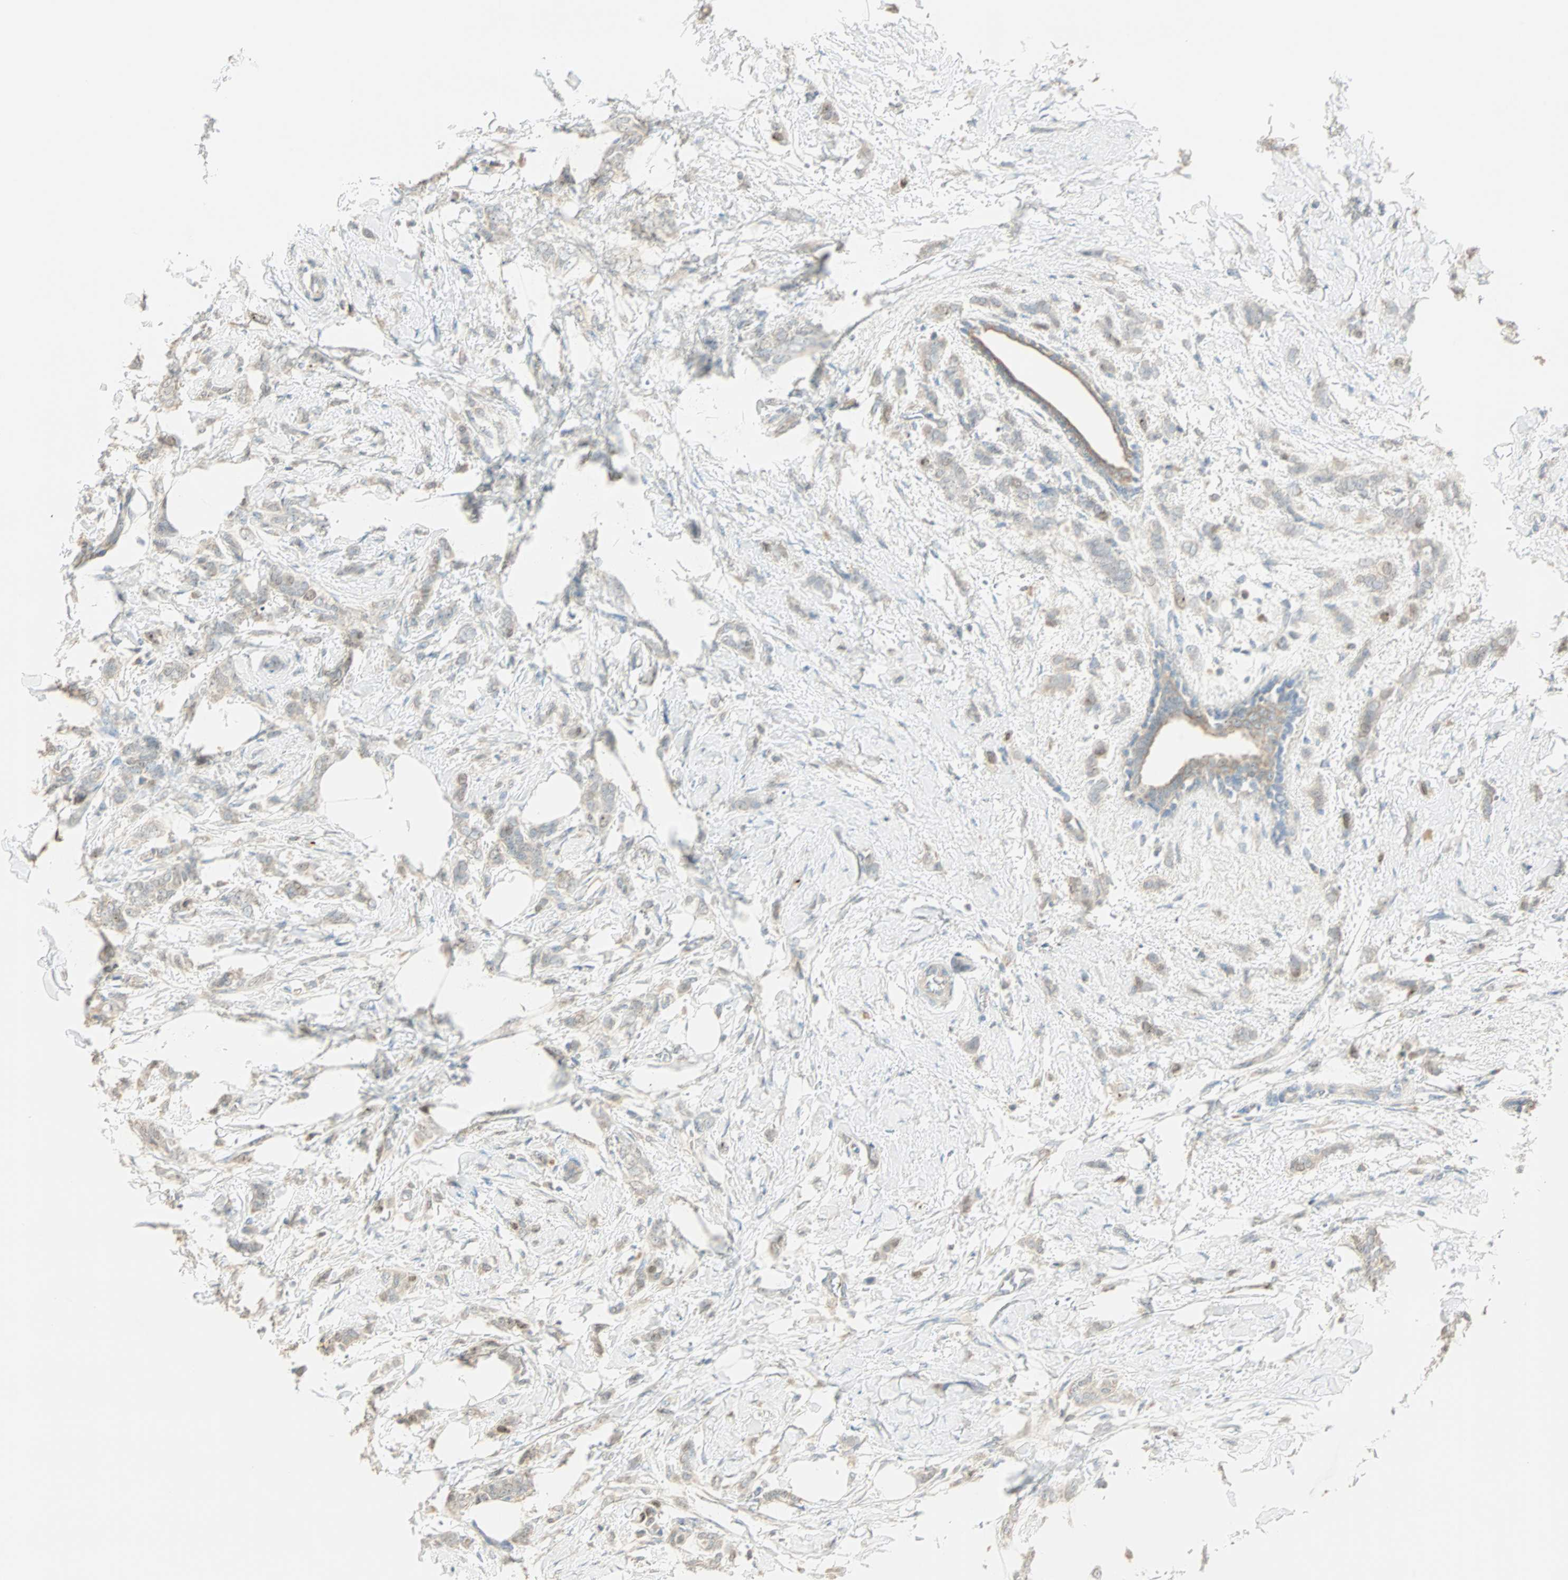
{"staining": {"intensity": "negative", "quantity": "none", "location": "none"}, "tissue": "breast cancer", "cell_type": "Tumor cells", "image_type": "cancer", "snomed": [{"axis": "morphology", "description": "Lobular carcinoma, in situ"}, {"axis": "morphology", "description": "Lobular carcinoma"}, {"axis": "topography", "description": "Breast"}], "caption": "Protein analysis of breast lobular carcinoma shows no significant expression in tumor cells.", "gene": "RAD18", "patient": {"sex": "female", "age": 41}}